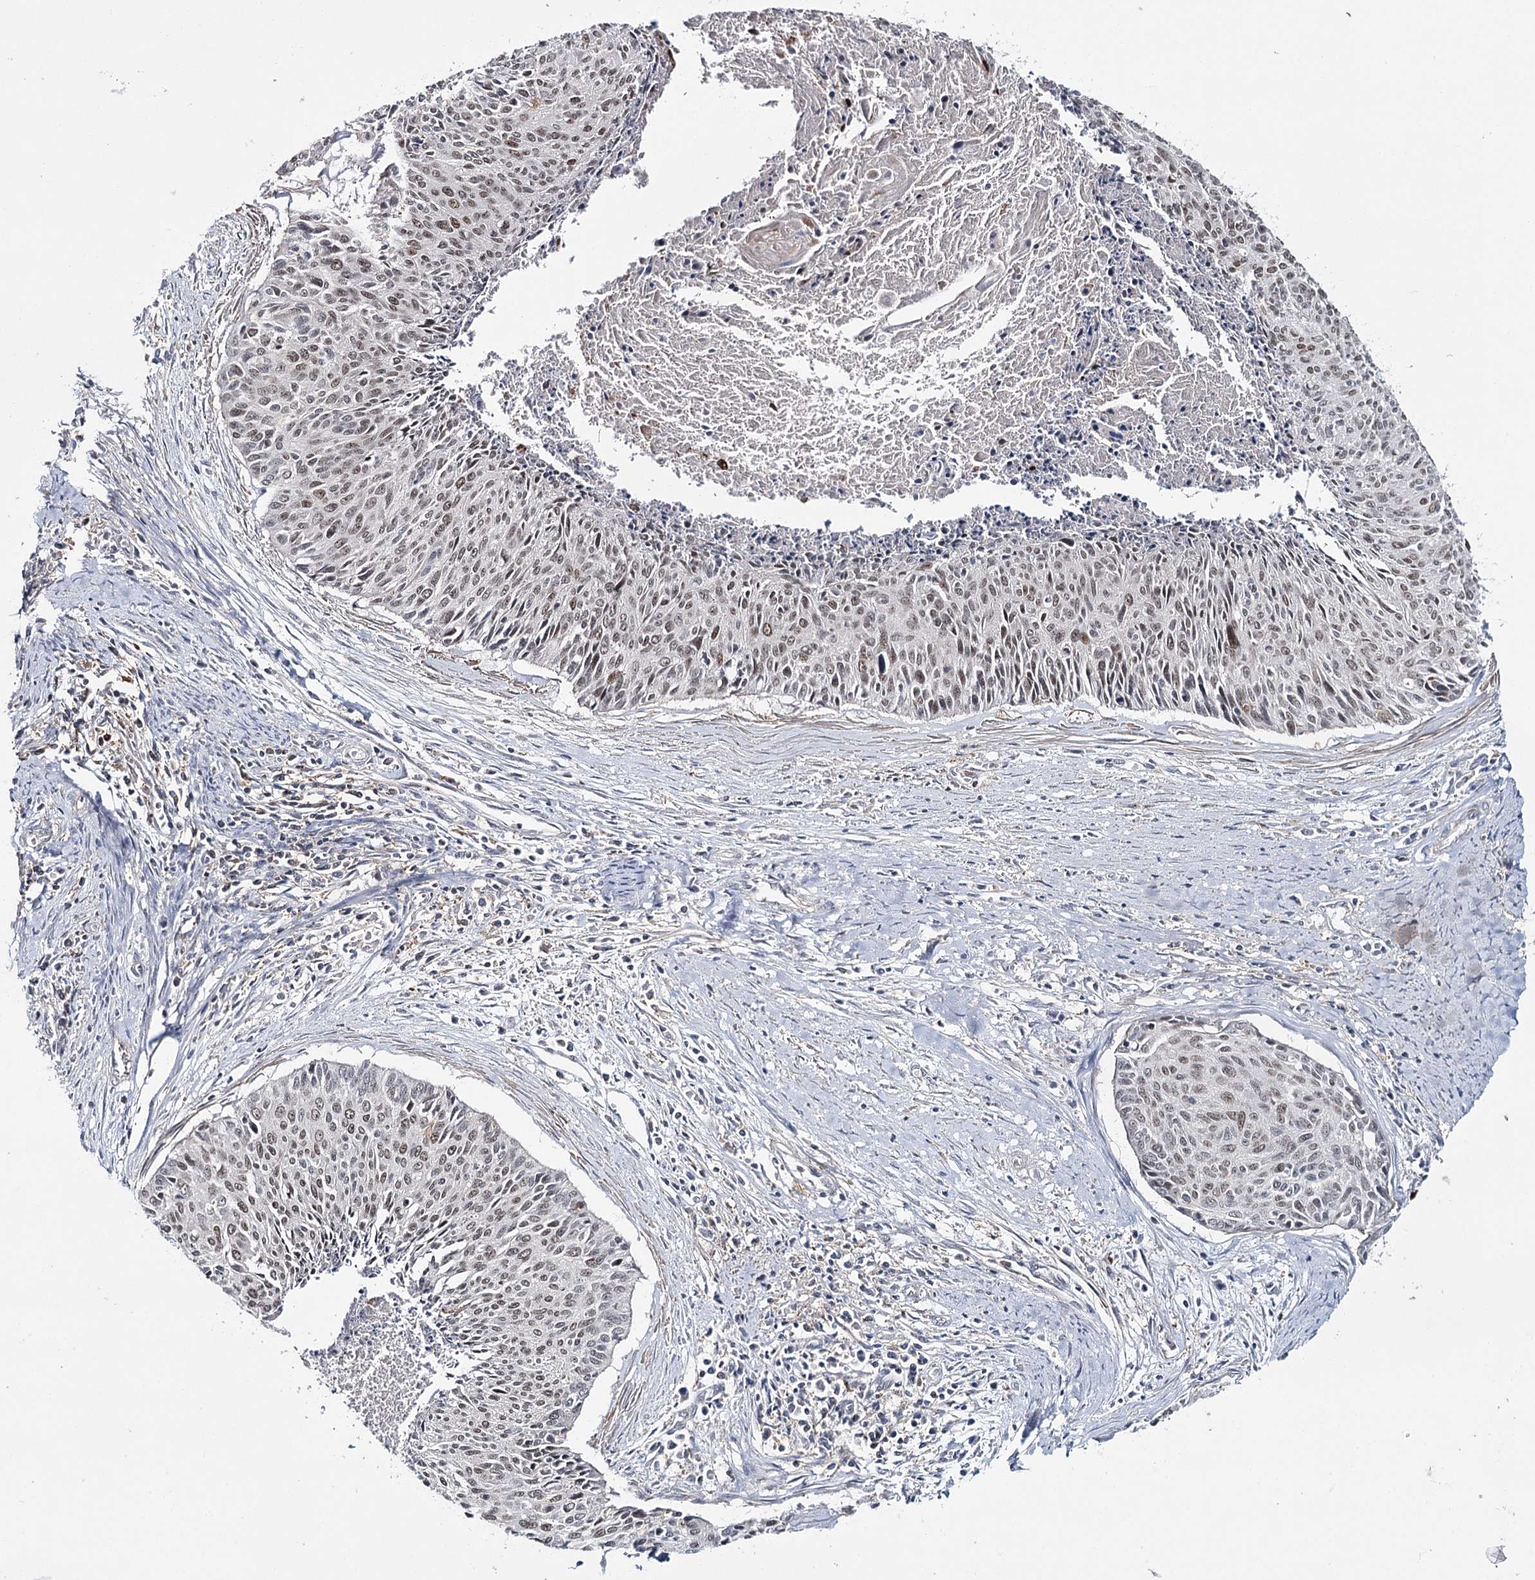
{"staining": {"intensity": "weak", "quantity": "<25%", "location": "nuclear"}, "tissue": "cervical cancer", "cell_type": "Tumor cells", "image_type": "cancer", "snomed": [{"axis": "morphology", "description": "Squamous cell carcinoma, NOS"}, {"axis": "topography", "description": "Cervix"}], "caption": "Immunohistochemistry (IHC) of human squamous cell carcinoma (cervical) exhibits no expression in tumor cells.", "gene": "ZC3H8", "patient": {"sex": "female", "age": 55}}